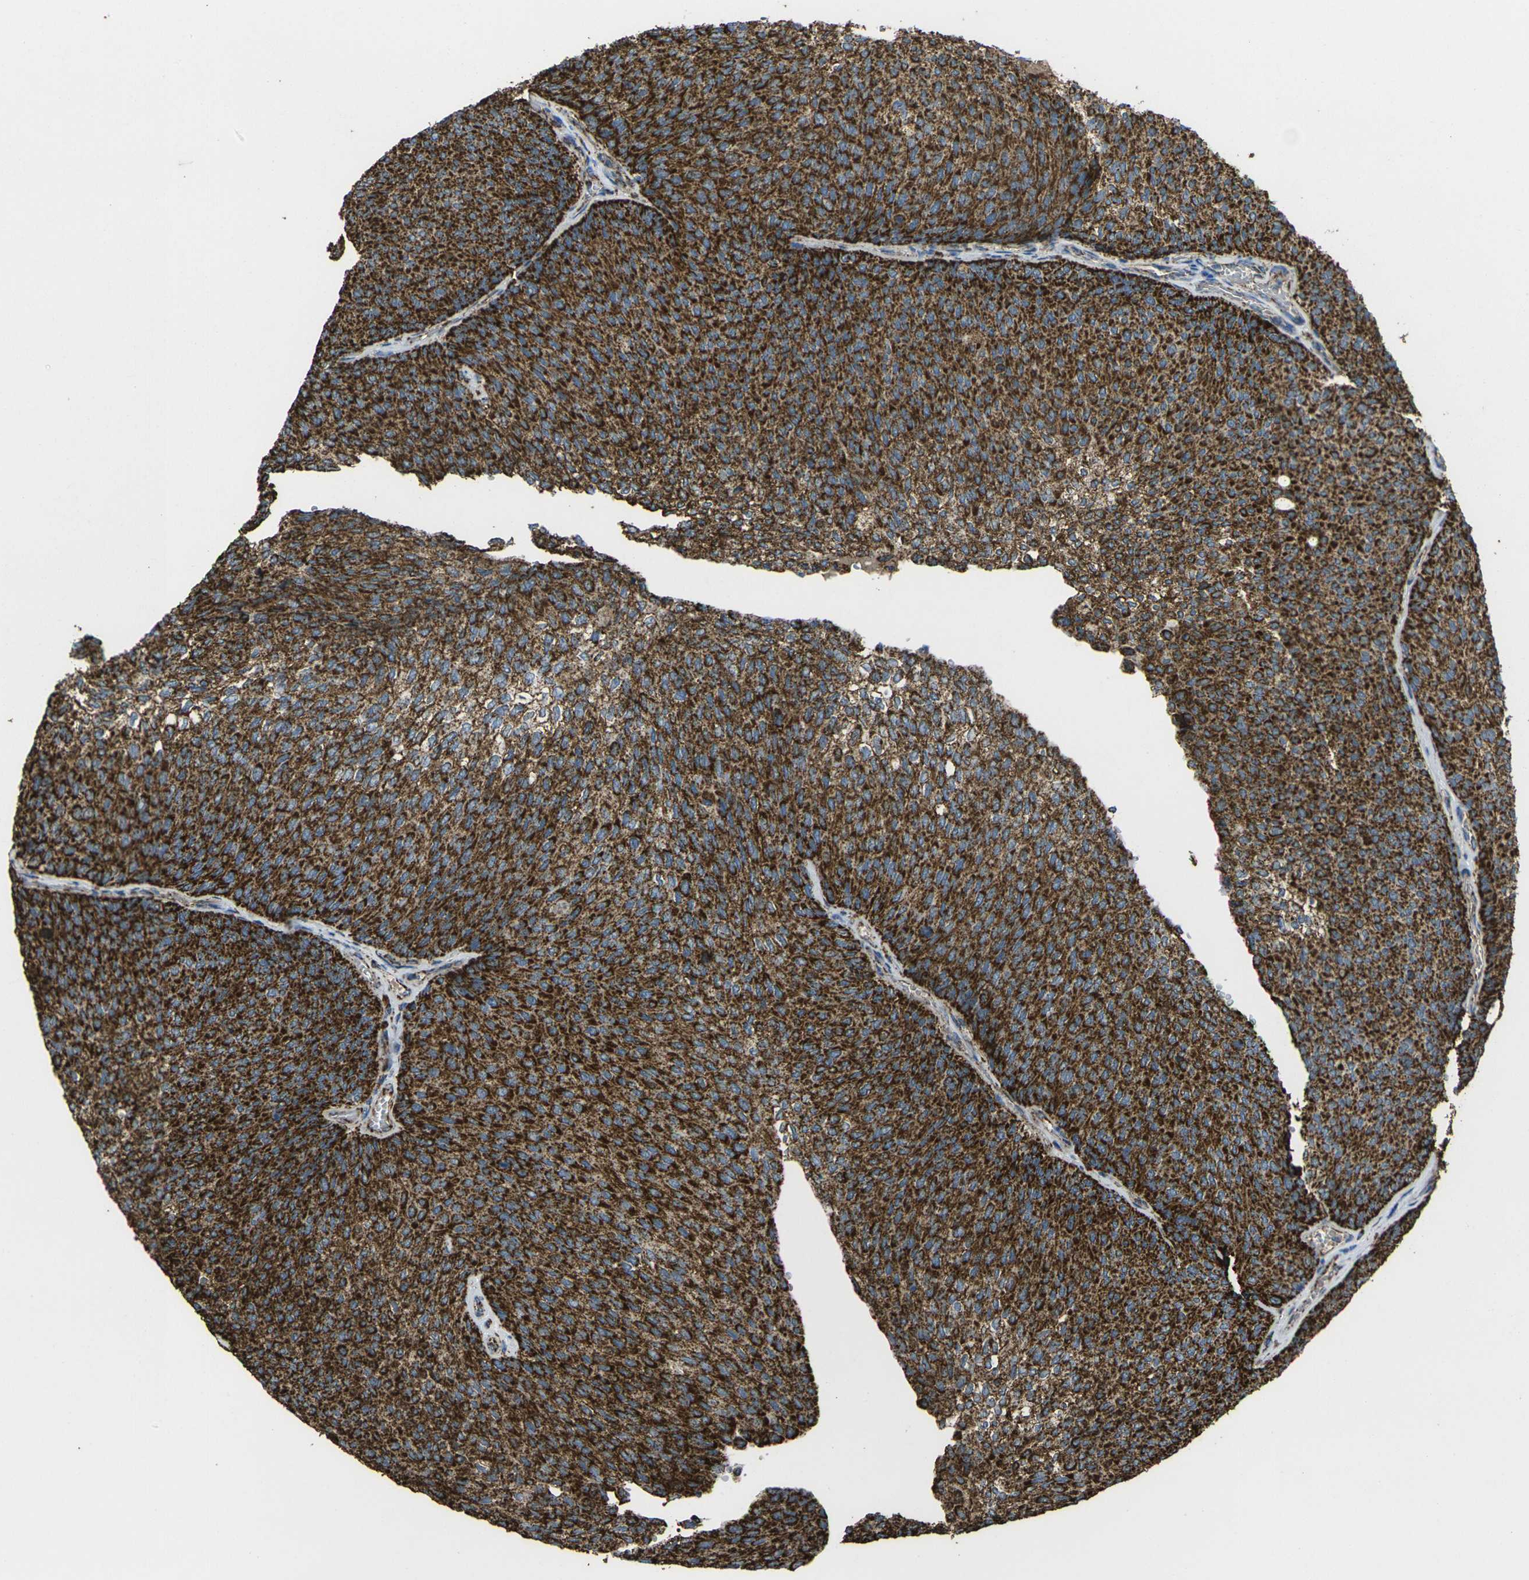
{"staining": {"intensity": "strong", "quantity": ">75%", "location": "cytoplasmic/membranous"}, "tissue": "urothelial cancer", "cell_type": "Tumor cells", "image_type": "cancer", "snomed": [{"axis": "morphology", "description": "Urothelial carcinoma, Low grade"}, {"axis": "topography", "description": "Urinary bladder"}], "caption": "Immunohistochemistry (DAB (3,3'-diaminobenzidine)) staining of human low-grade urothelial carcinoma displays strong cytoplasmic/membranous protein expression in about >75% of tumor cells.", "gene": "KLHL5", "patient": {"sex": "female", "age": 79}}